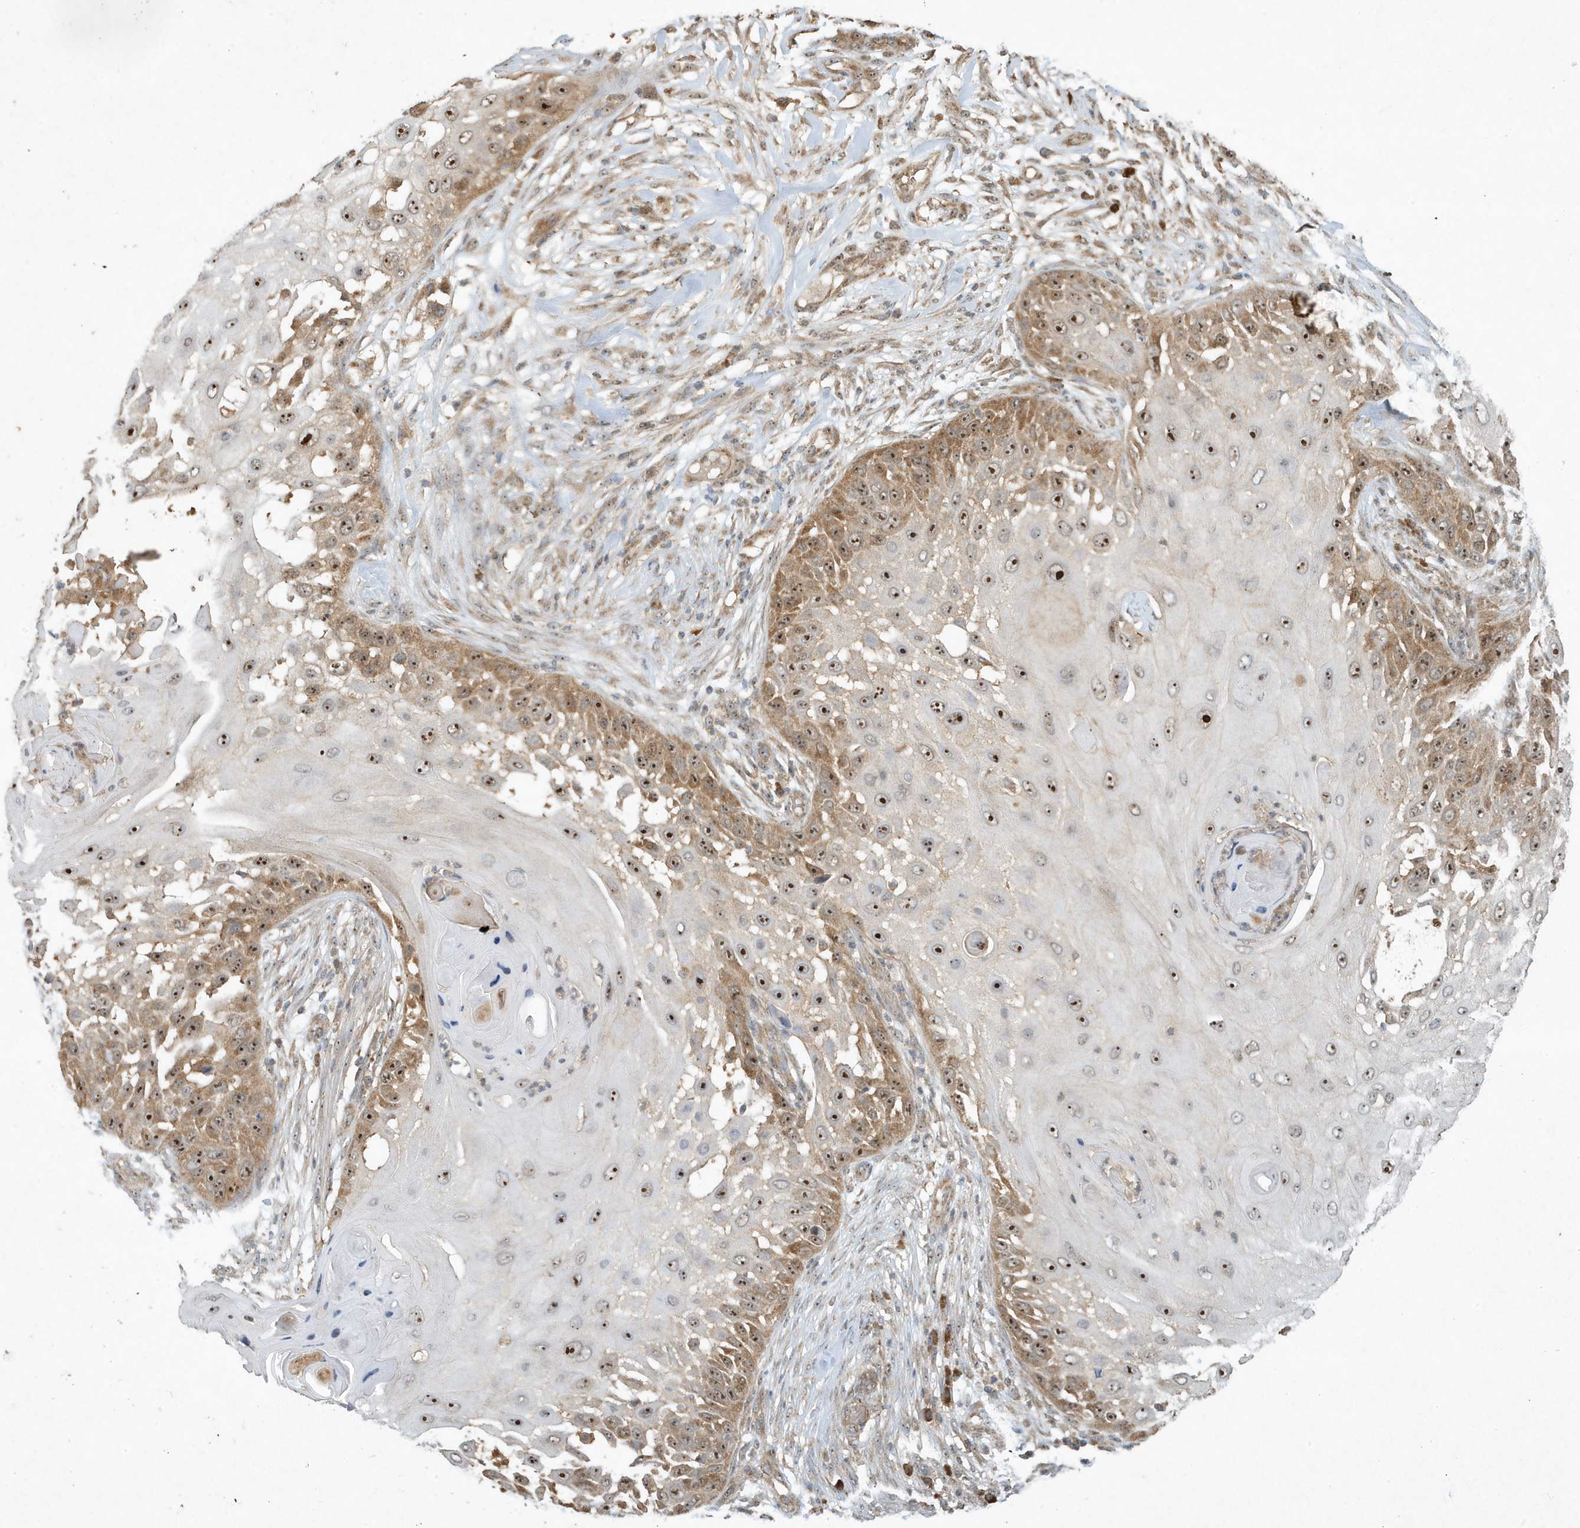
{"staining": {"intensity": "strong", "quantity": ">75%", "location": "cytoplasmic/membranous,nuclear"}, "tissue": "skin cancer", "cell_type": "Tumor cells", "image_type": "cancer", "snomed": [{"axis": "morphology", "description": "Squamous cell carcinoma, NOS"}, {"axis": "topography", "description": "Skin"}], "caption": "Skin squamous cell carcinoma stained for a protein (brown) shows strong cytoplasmic/membranous and nuclear positive positivity in approximately >75% of tumor cells.", "gene": "ABCB9", "patient": {"sex": "female", "age": 44}}